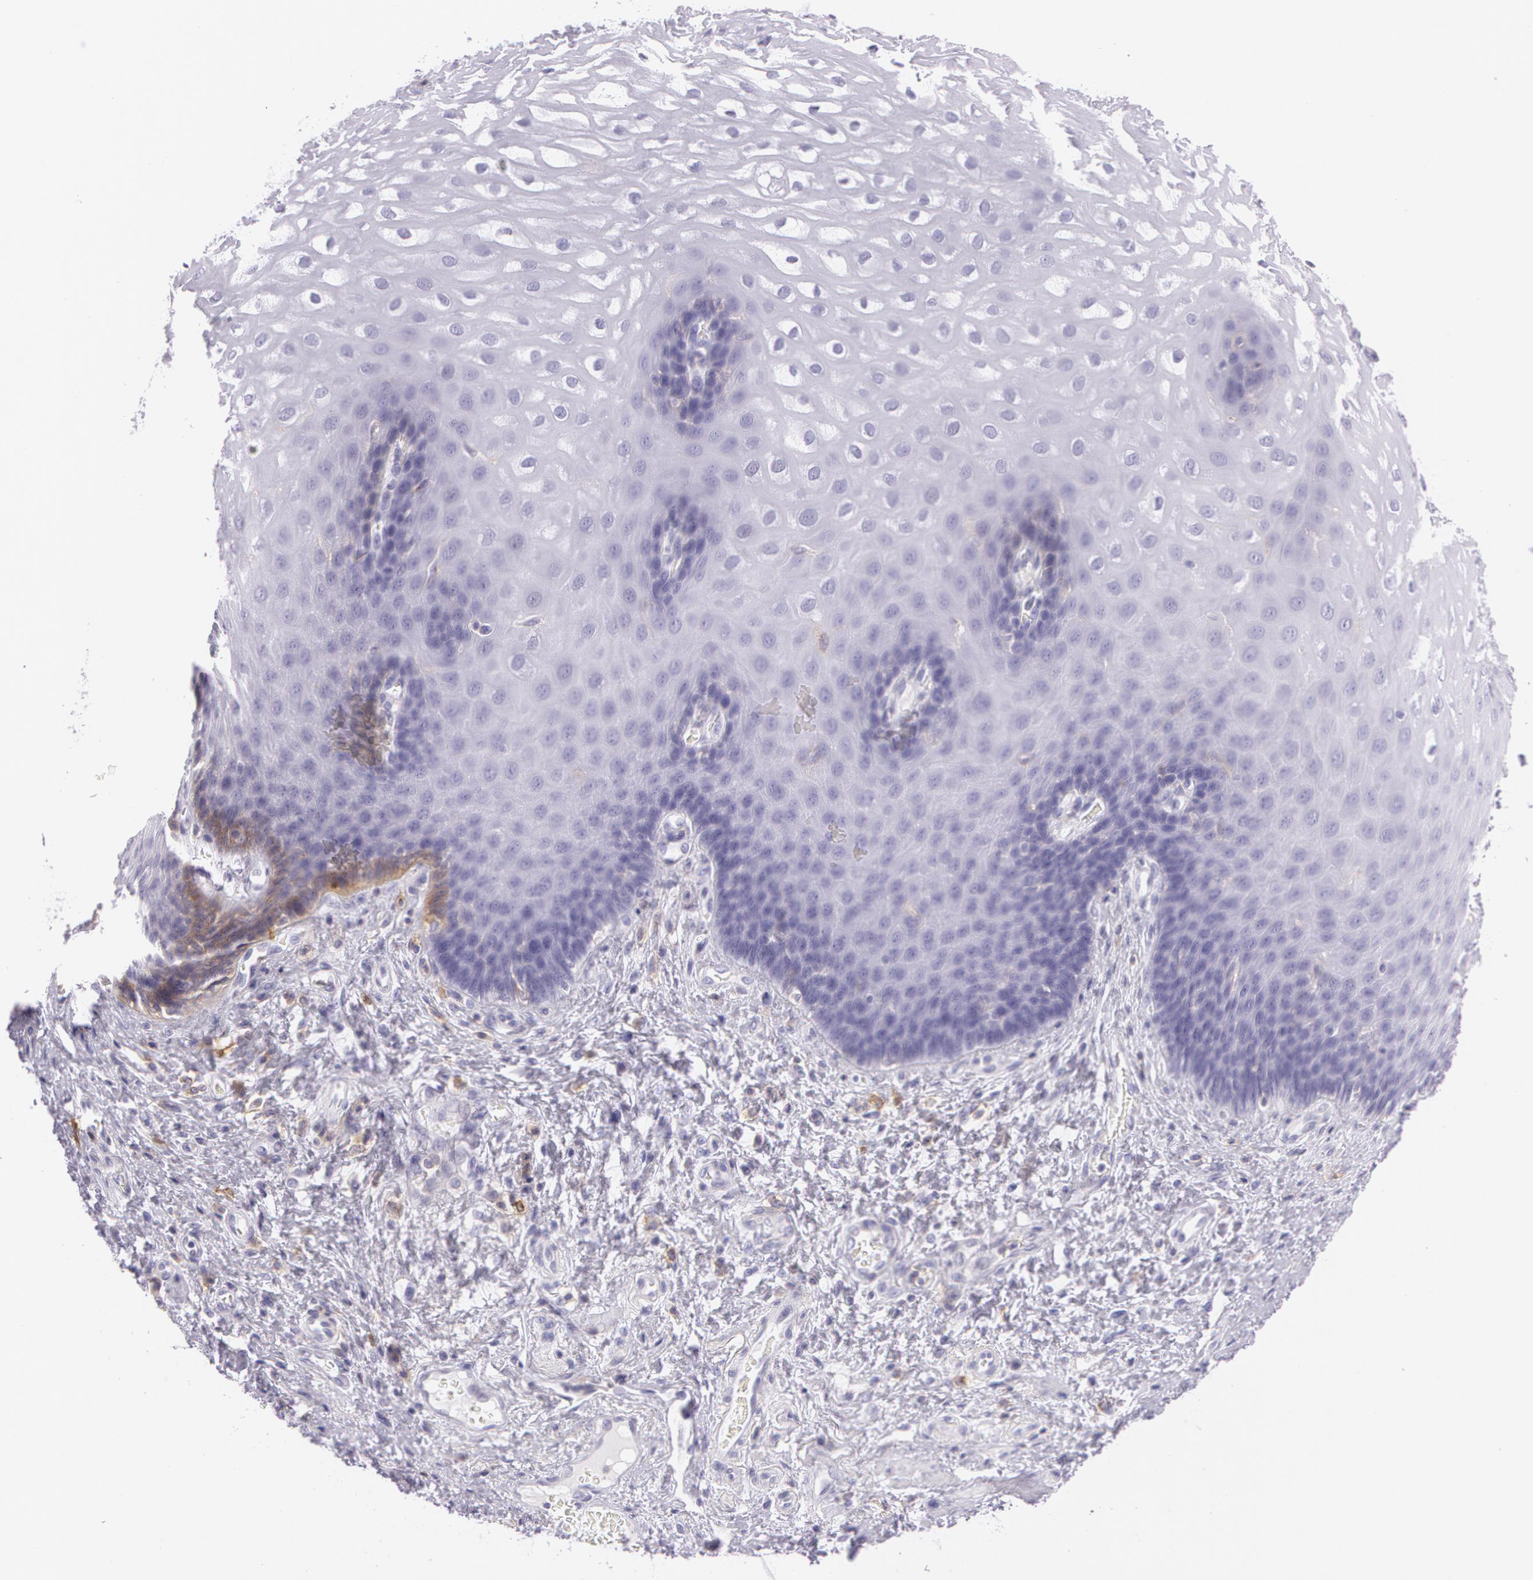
{"staining": {"intensity": "weak", "quantity": "<25%", "location": "cytoplasmic/membranous"}, "tissue": "esophagus", "cell_type": "Squamous epithelial cells", "image_type": "normal", "snomed": [{"axis": "morphology", "description": "Normal tissue, NOS"}, {"axis": "morphology", "description": "Adenocarcinoma, NOS"}, {"axis": "topography", "description": "Esophagus"}, {"axis": "topography", "description": "Stomach"}], "caption": "DAB (3,3'-diaminobenzidine) immunohistochemical staining of normal esophagus reveals no significant expression in squamous epithelial cells. (DAB immunohistochemistry, high magnification).", "gene": "LY75", "patient": {"sex": "male", "age": 62}}